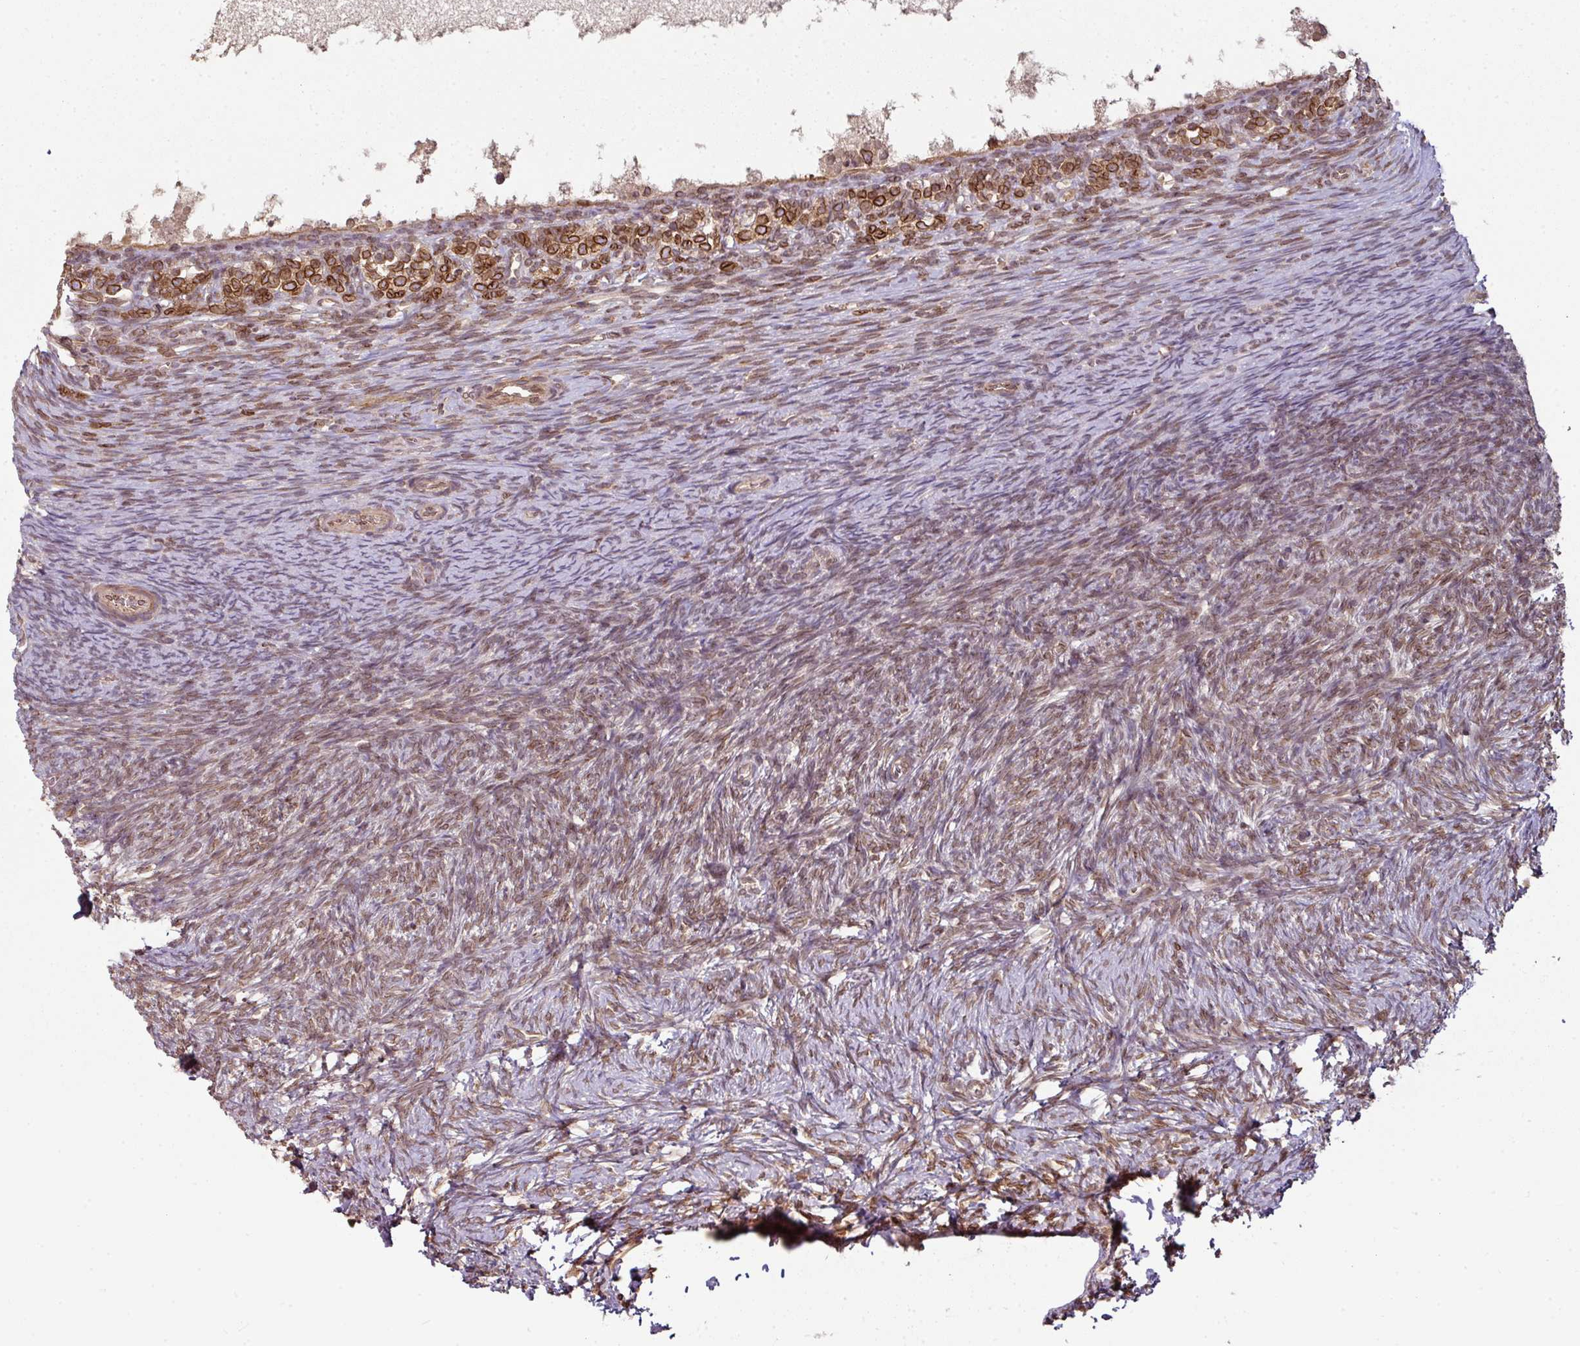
{"staining": {"intensity": "moderate", "quantity": ">75%", "location": "cytoplasmic/membranous,nuclear"}, "tissue": "ovary", "cell_type": "Ovarian stroma cells", "image_type": "normal", "snomed": [{"axis": "morphology", "description": "Normal tissue, NOS"}, {"axis": "topography", "description": "Ovary"}], "caption": "A micrograph showing moderate cytoplasmic/membranous,nuclear positivity in approximately >75% of ovarian stroma cells in benign ovary, as visualized by brown immunohistochemical staining.", "gene": "RANGAP1", "patient": {"sex": "female", "age": 39}}